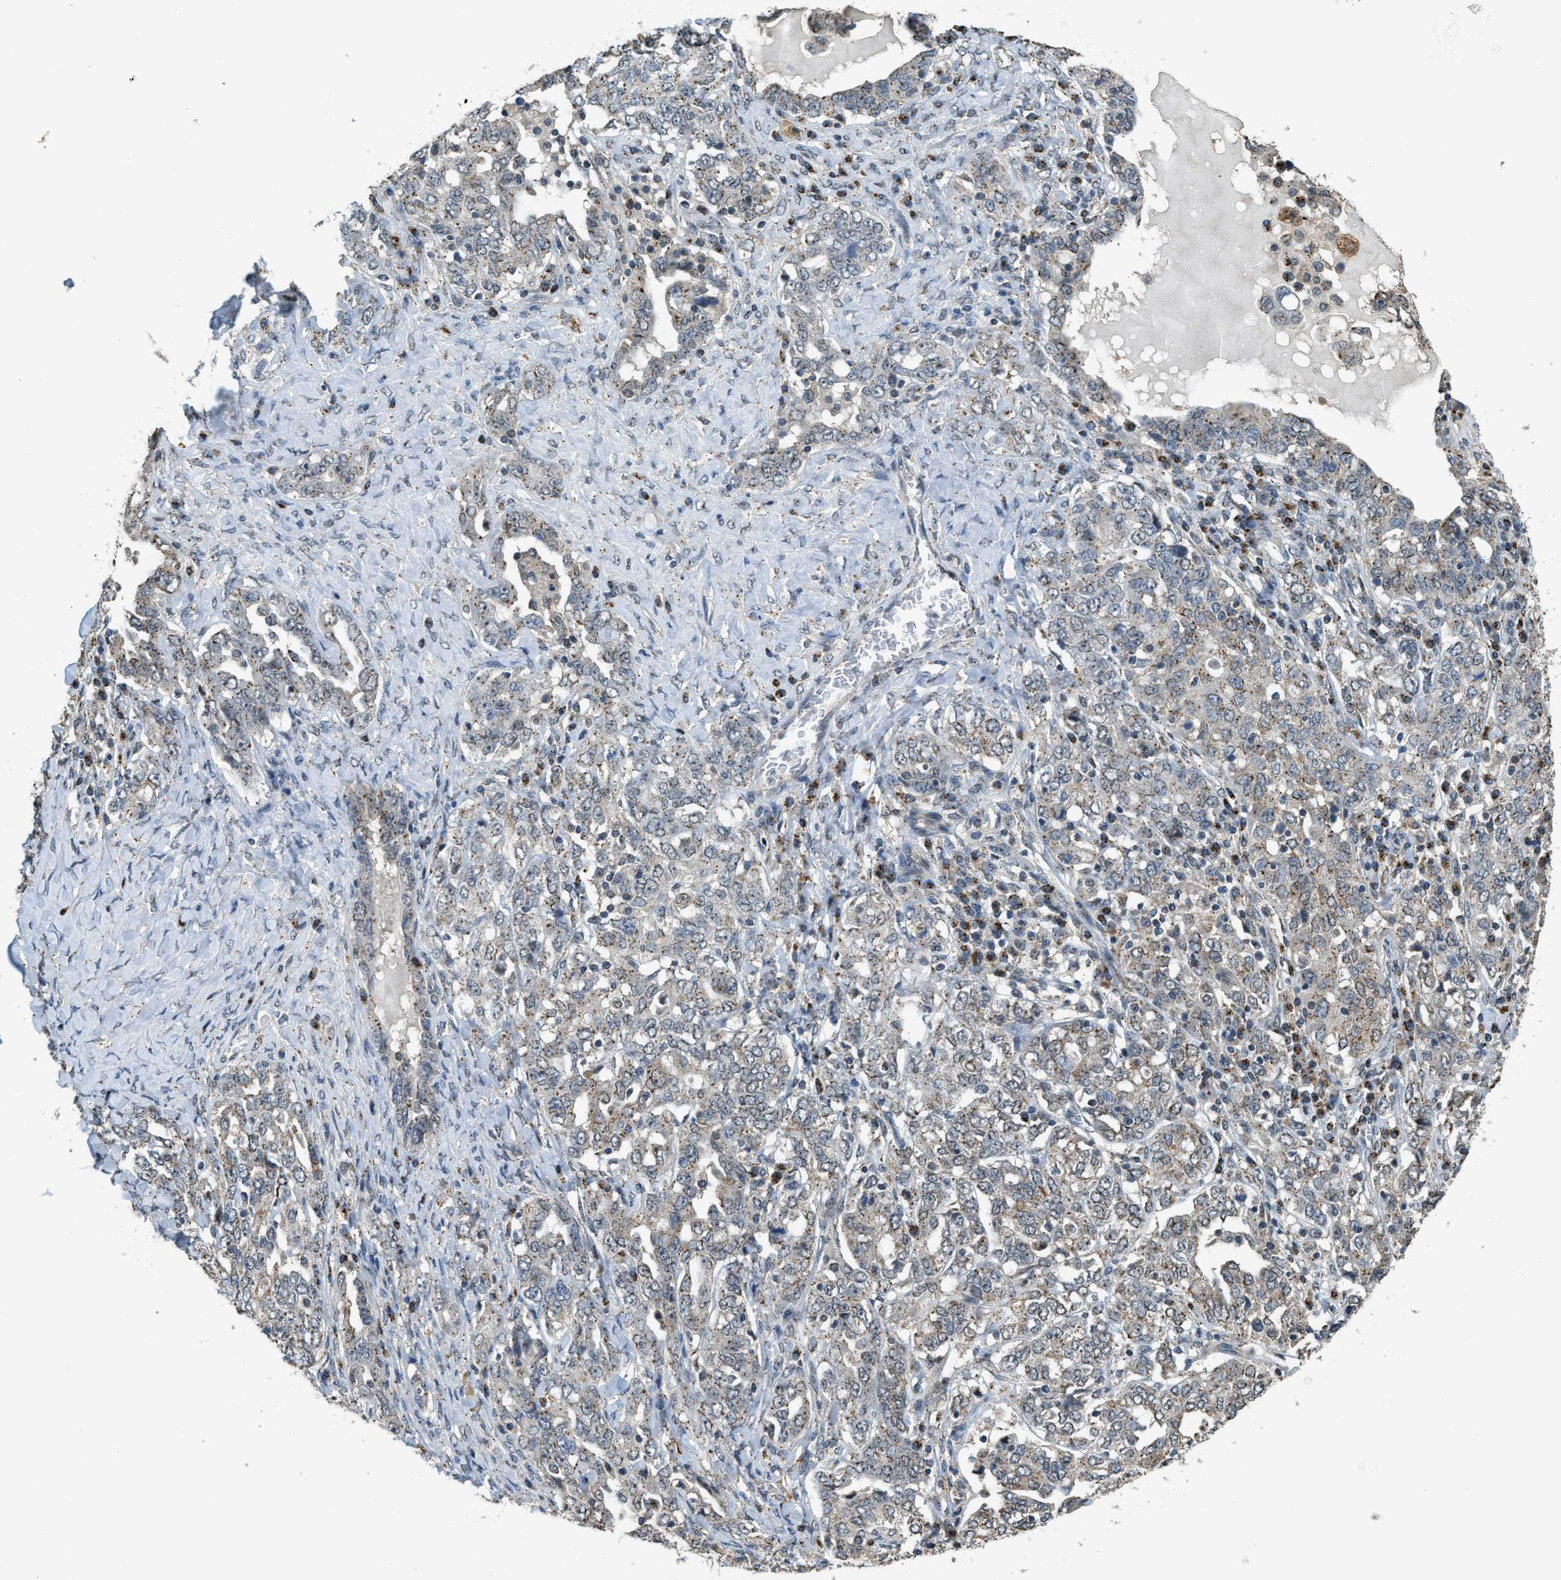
{"staining": {"intensity": "moderate", "quantity": ">75%", "location": "cytoplasmic/membranous"}, "tissue": "ovarian cancer", "cell_type": "Tumor cells", "image_type": "cancer", "snomed": [{"axis": "morphology", "description": "Carcinoma, endometroid"}, {"axis": "topography", "description": "Ovary"}], "caption": "Tumor cells demonstrate medium levels of moderate cytoplasmic/membranous staining in approximately >75% of cells in ovarian cancer.", "gene": "IPO7", "patient": {"sex": "female", "age": 62}}